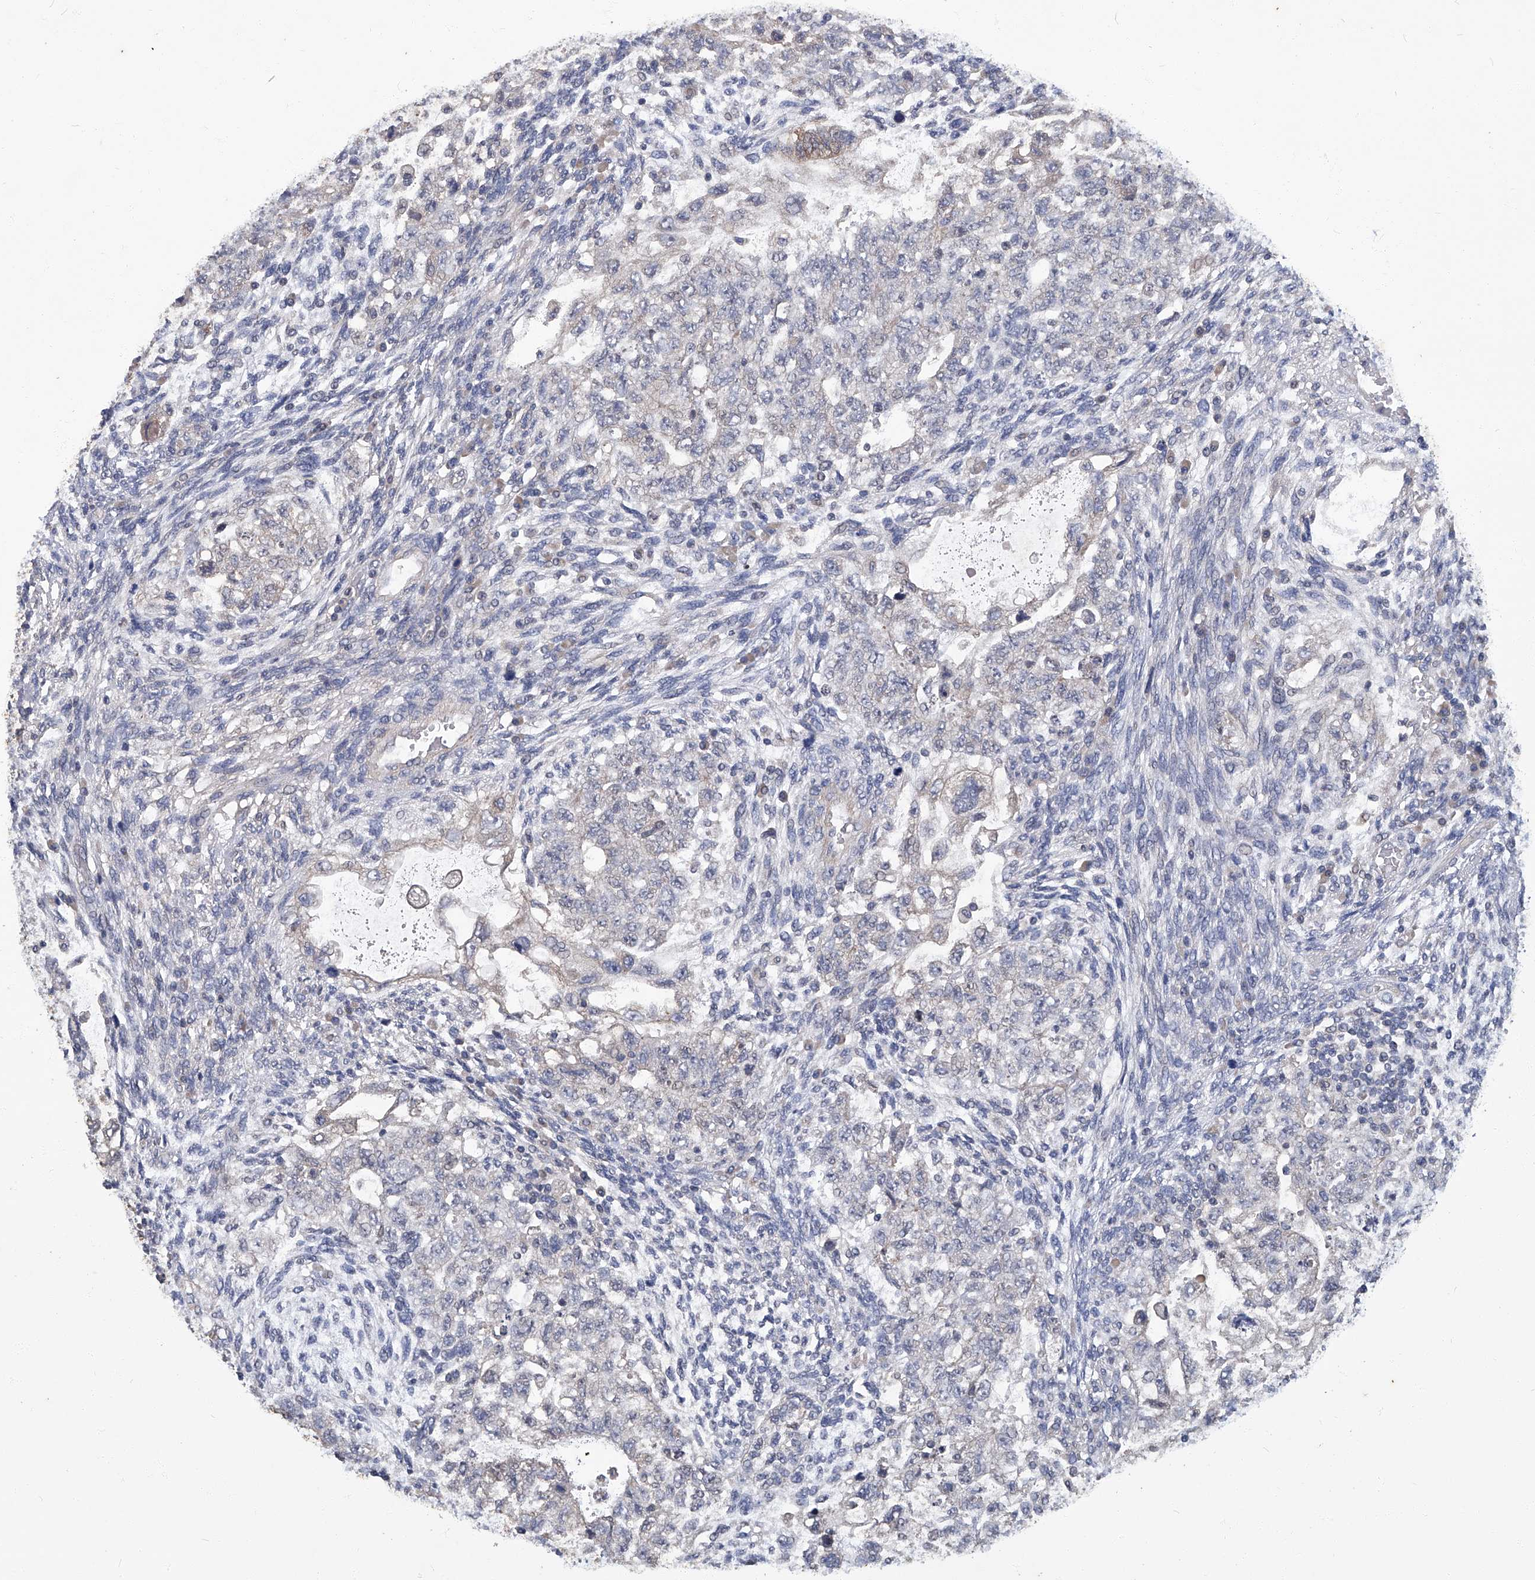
{"staining": {"intensity": "negative", "quantity": "none", "location": "none"}, "tissue": "testis cancer", "cell_type": "Tumor cells", "image_type": "cancer", "snomed": [{"axis": "morphology", "description": "Normal tissue, NOS"}, {"axis": "morphology", "description": "Carcinoma, Embryonal, NOS"}, {"axis": "topography", "description": "Testis"}], "caption": "Immunohistochemical staining of human embryonal carcinoma (testis) displays no significant positivity in tumor cells.", "gene": "TGFBR1", "patient": {"sex": "male", "age": 36}}